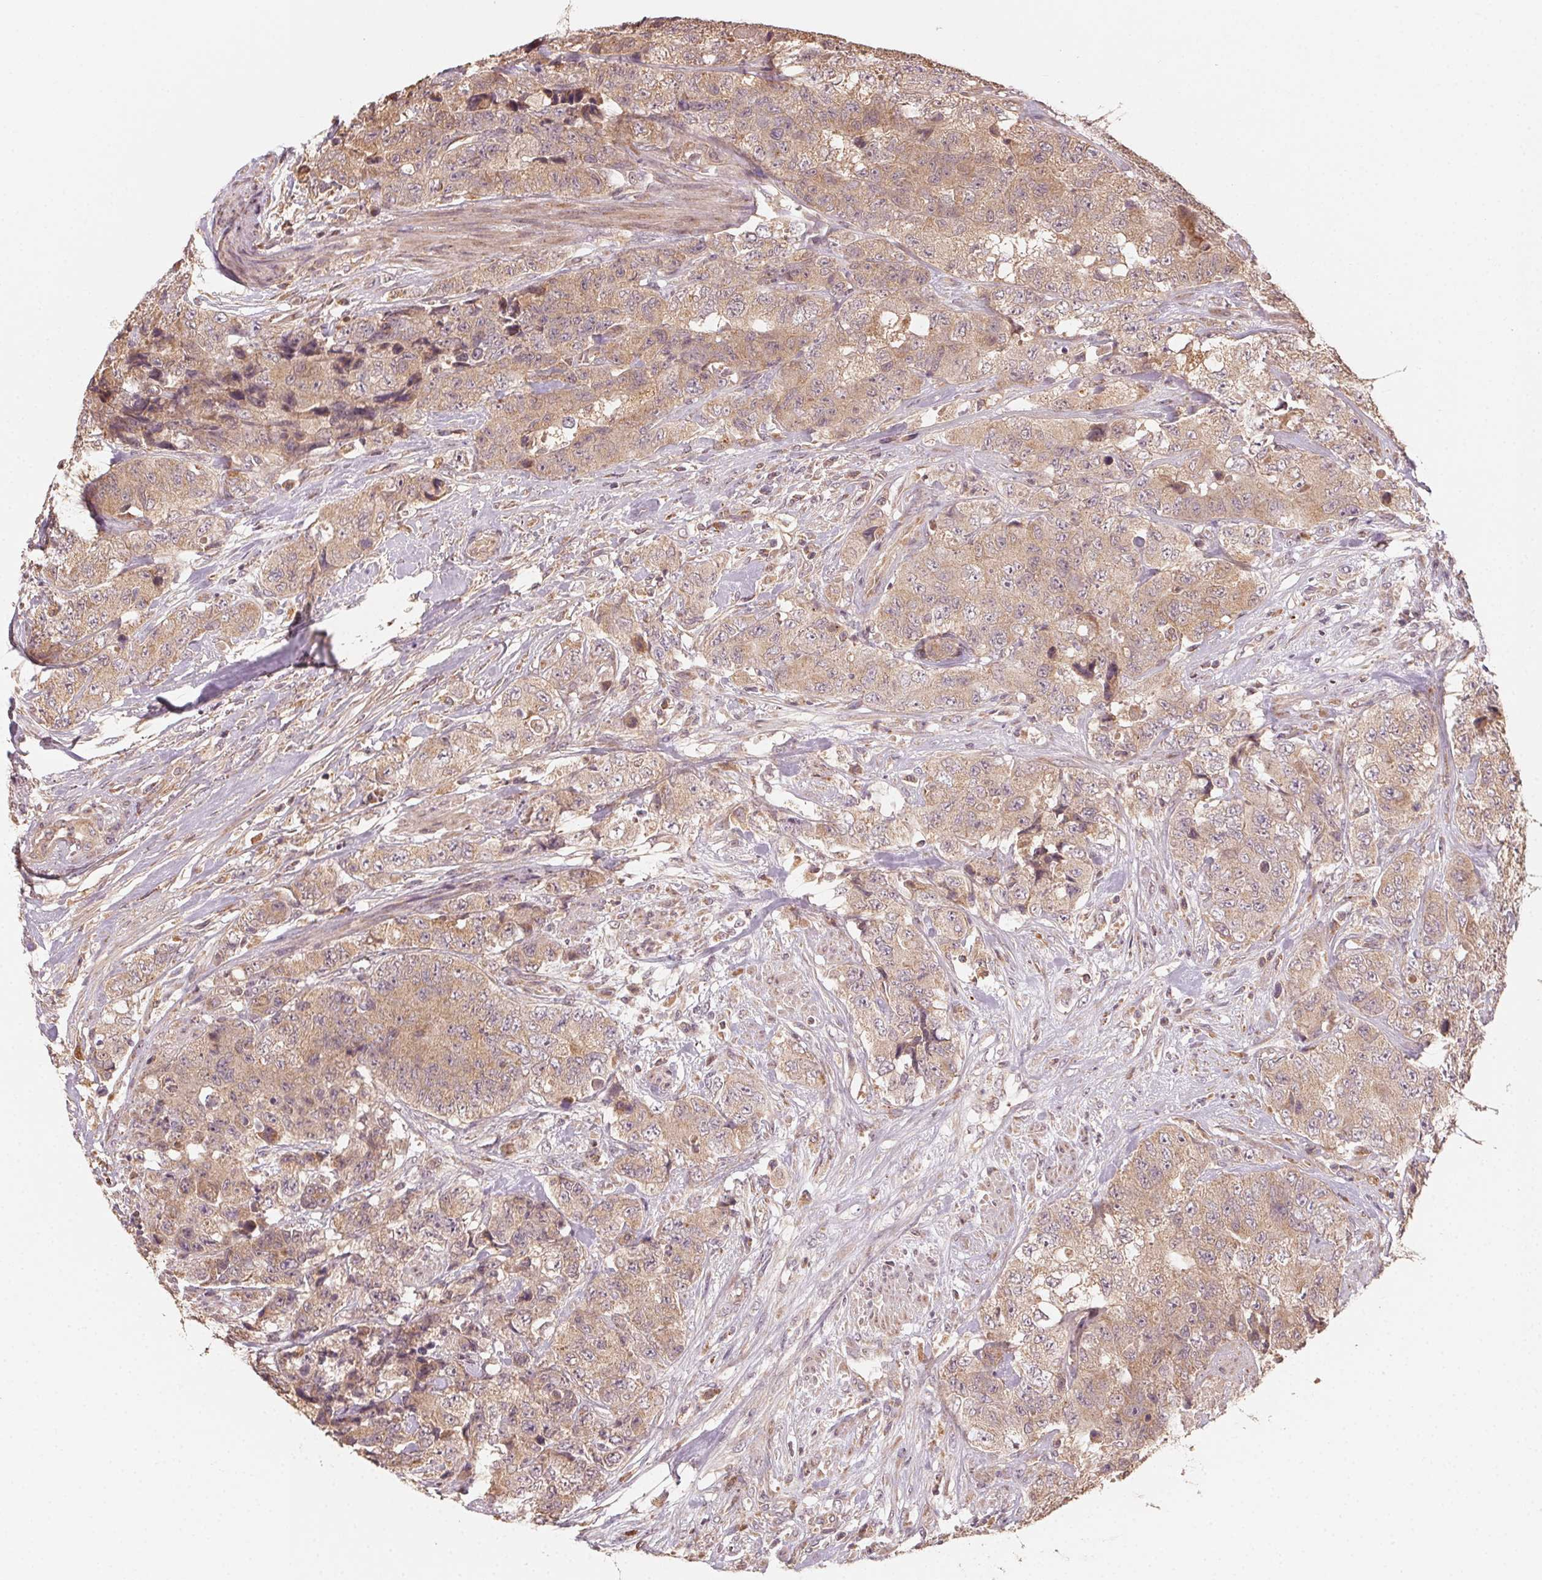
{"staining": {"intensity": "weak", "quantity": ">75%", "location": "cytoplasmic/membranous"}, "tissue": "urothelial cancer", "cell_type": "Tumor cells", "image_type": "cancer", "snomed": [{"axis": "morphology", "description": "Urothelial carcinoma, High grade"}, {"axis": "topography", "description": "Urinary bladder"}], "caption": "Weak cytoplasmic/membranous staining is identified in about >75% of tumor cells in urothelial cancer.", "gene": "WBP2", "patient": {"sex": "female", "age": 78}}